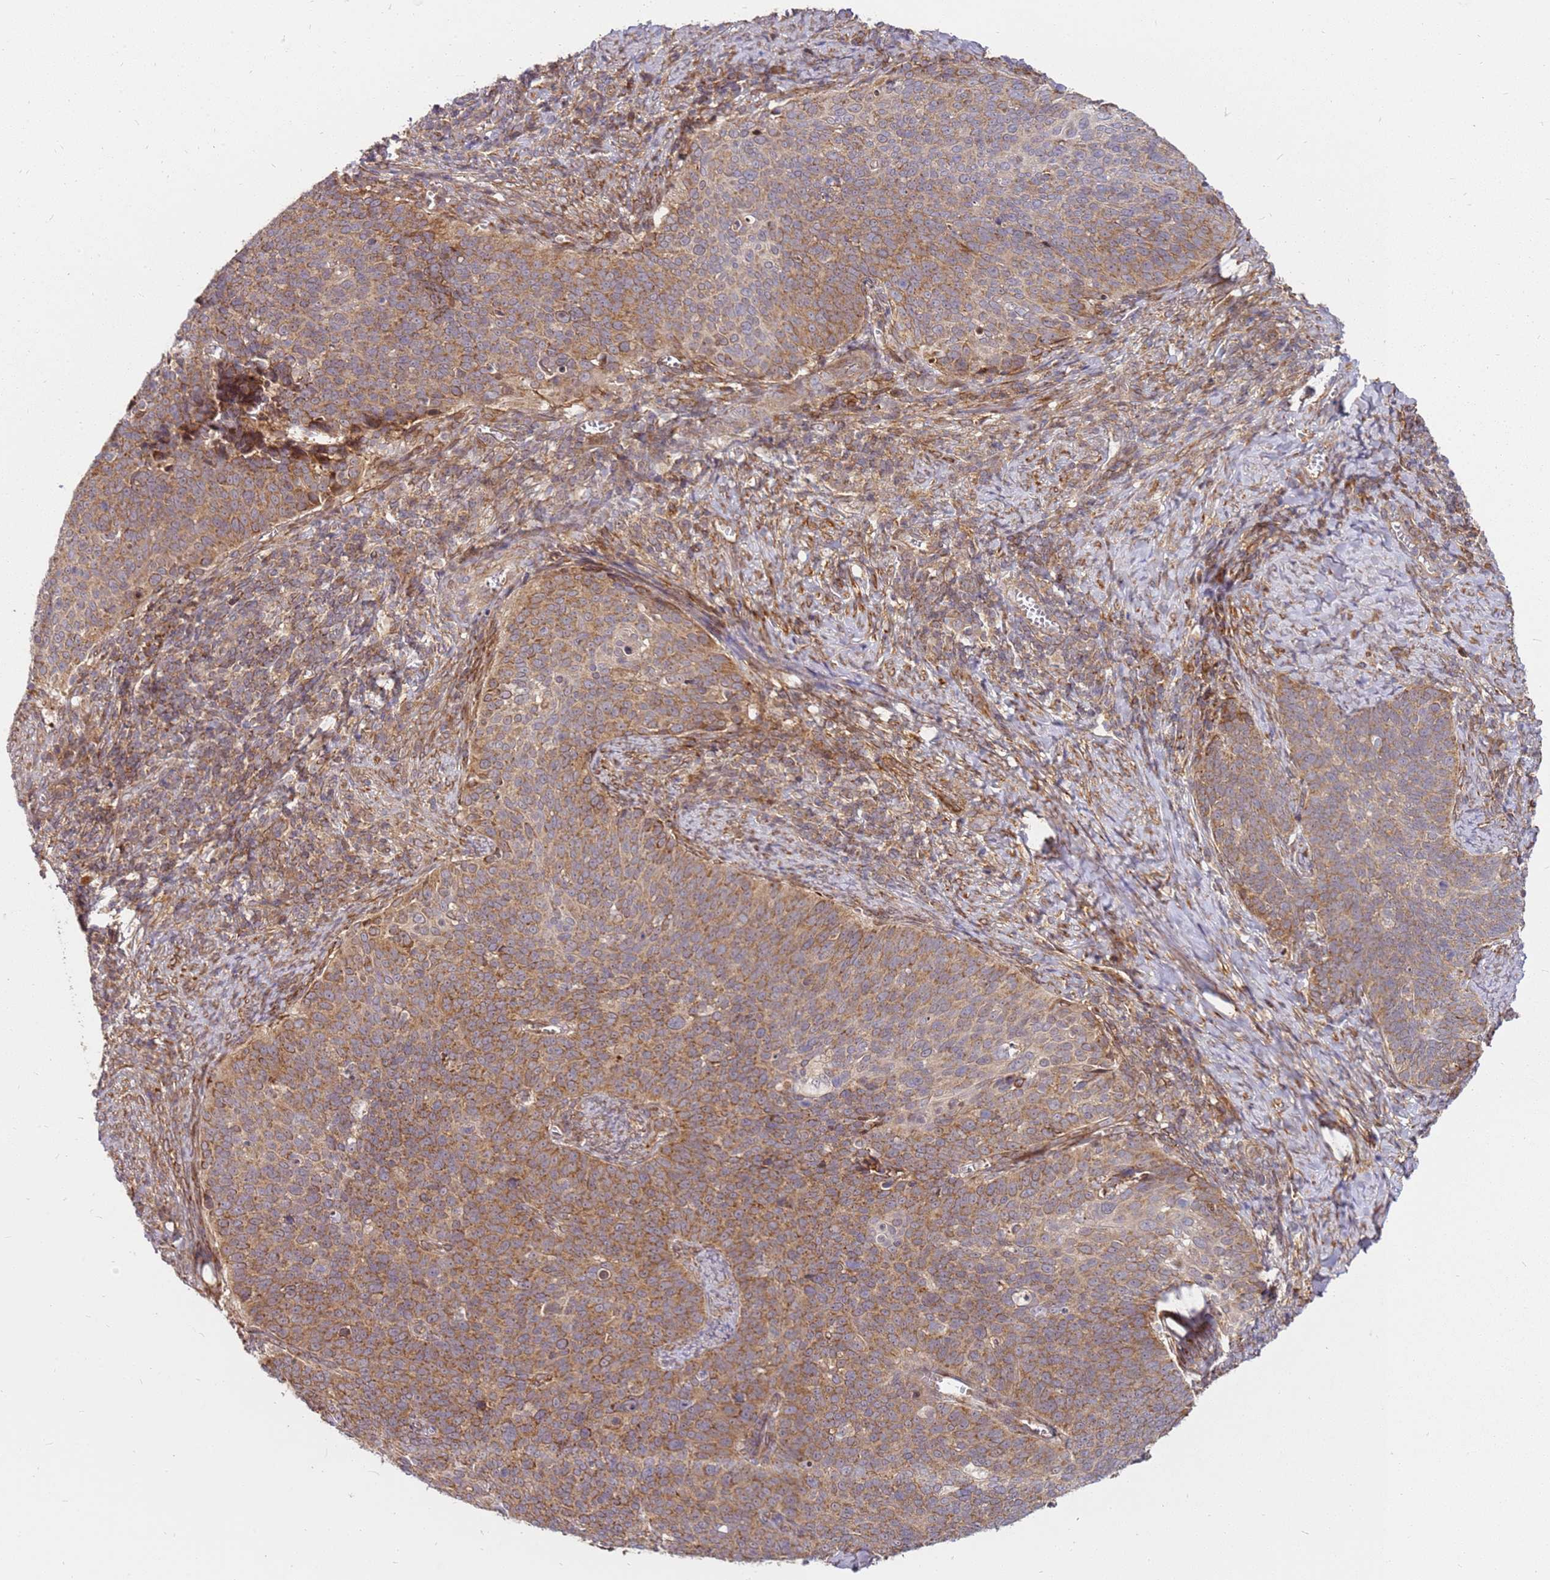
{"staining": {"intensity": "moderate", "quantity": ">75%", "location": "cytoplasmic/membranous"}, "tissue": "cervical cancer", "cell_type": "Tumor cells", "image_type": "cancer", "snomed": [{"axis": "morphology", "description": "Normal tissue, NOS"}, {"axis": "morphology", "description": "Squamous cell carcinoma, NOS"}, {"axis": "topography", "description": "Cervix"}], "caption": "Protein staining by immunohistochemistry shows moderate cytoplasmic/membranous positivity in about >75% of tumor cells in squamous cell carcinoma (cervical).", "gene": "CCDC159", "patient": {"sex": "female", "age": 39}}